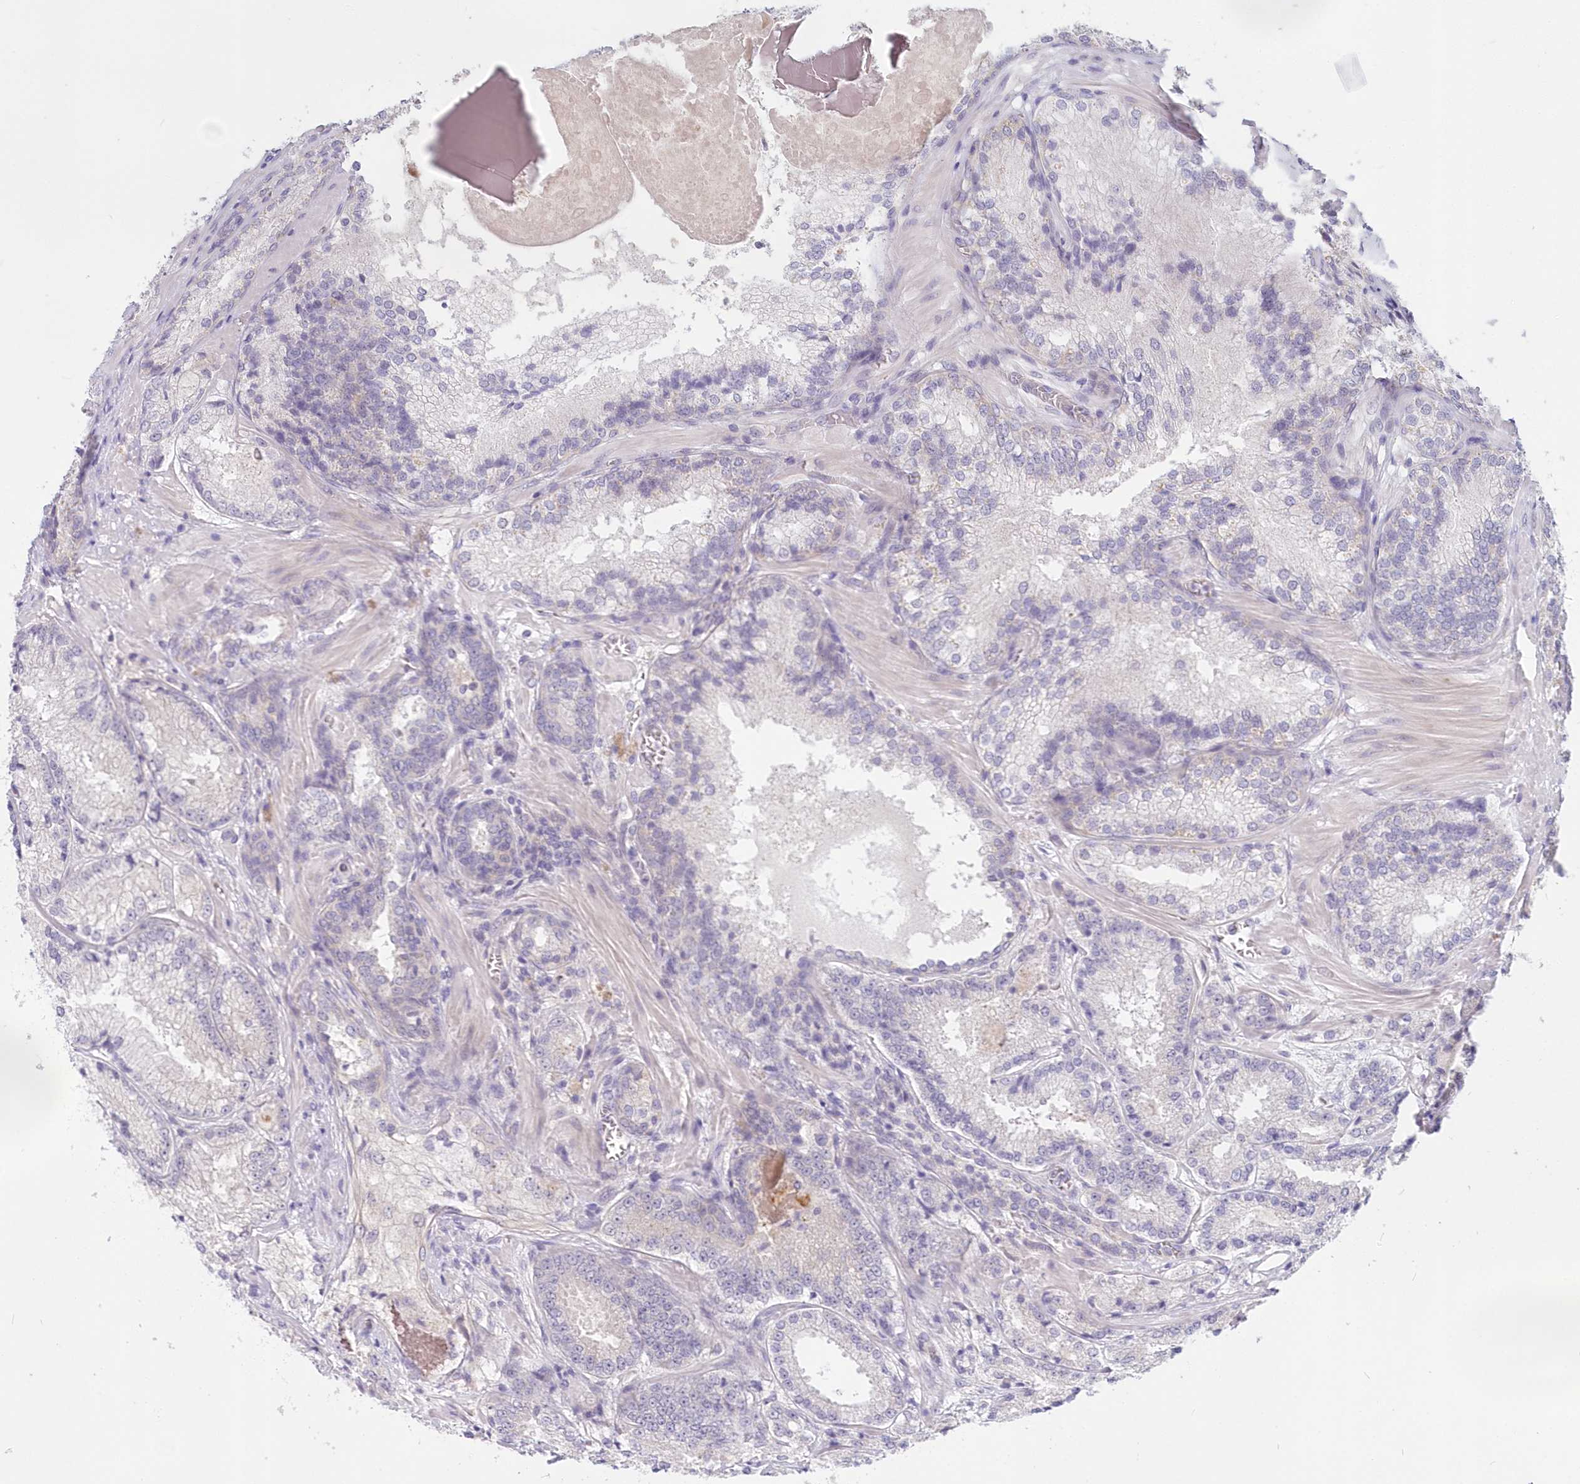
{"staining": {"intensity": "negative", "quantity": "none", "location": "none"}, "tissue": "prostate cancer", "cell_type": "Tumor cells", "image_type": "cancer", "snomed": [{"axis": "morphology", "description": "Adenocarcinoma, Low grade"}, {"axis": "topography", "description": "Prostate"}], "caption": "A histopathology image of low-grade adenocarcinoma (prostate) stained for a protein exhibits no brown staining in tumor cells.", "gene": "KATNA1", "patient": {"sex": "male", "age": 74}}